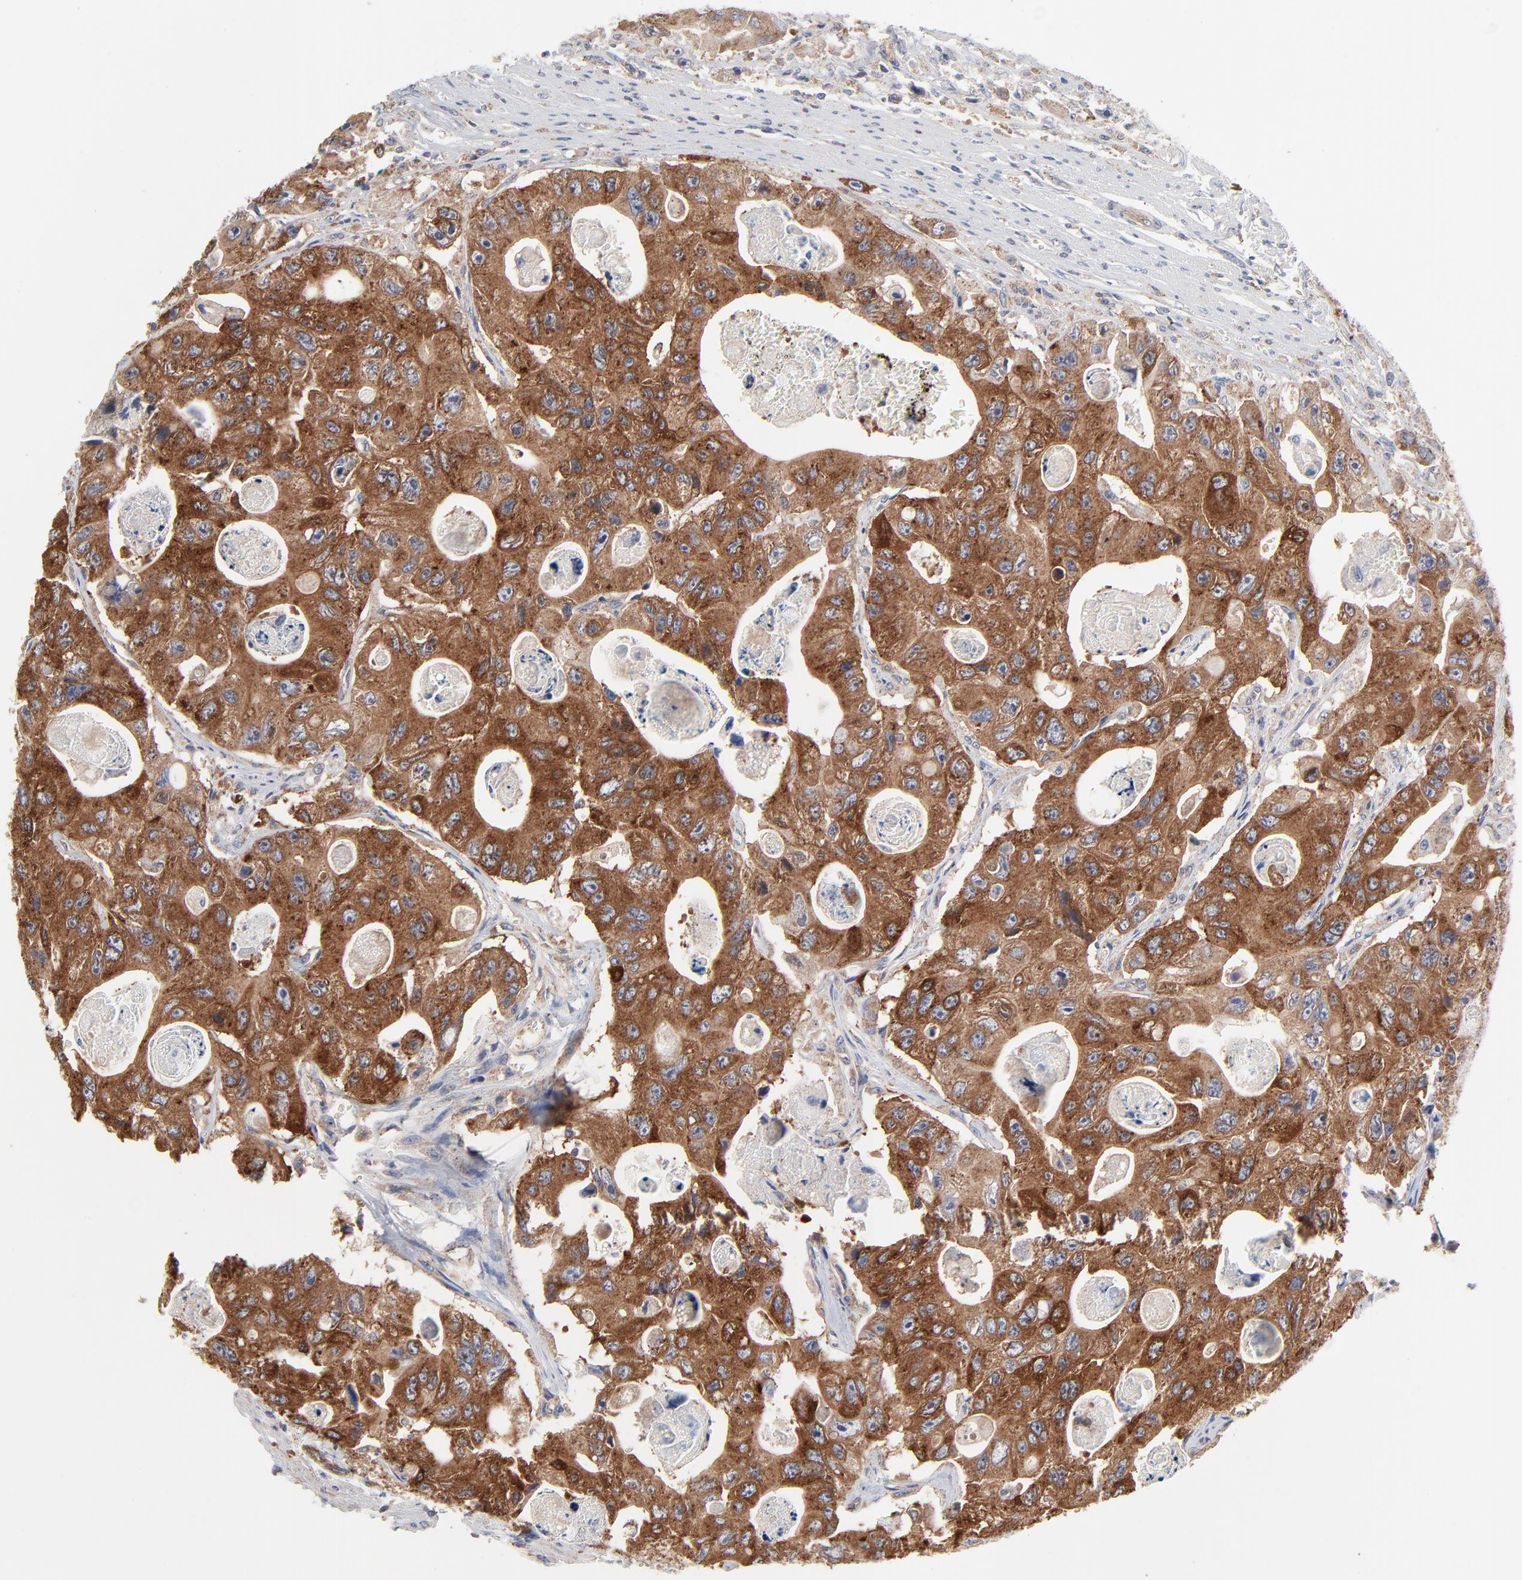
{"staining": {"intensity": "strong", "quantity": ">75%", "location": "cytoplasmic/membranous"}, "tissue": "colorectal cancer", "cell_type": "Tumor cells", "image_type": "cancer", "snomed": [{"axis": "morphology", "description": "Adenocarcinoma, NOS"}, {"axis": "topography", "description": "Colon"}], "caption": "The histopathology image demonstrates staining of adenocarcinoma (colorectal), revealing strong cytoplasmic/membranous protein staining (brown color) within tumor cells.", "gene": "CD2AP", "patient": {"sex": "female", "age": 46}}